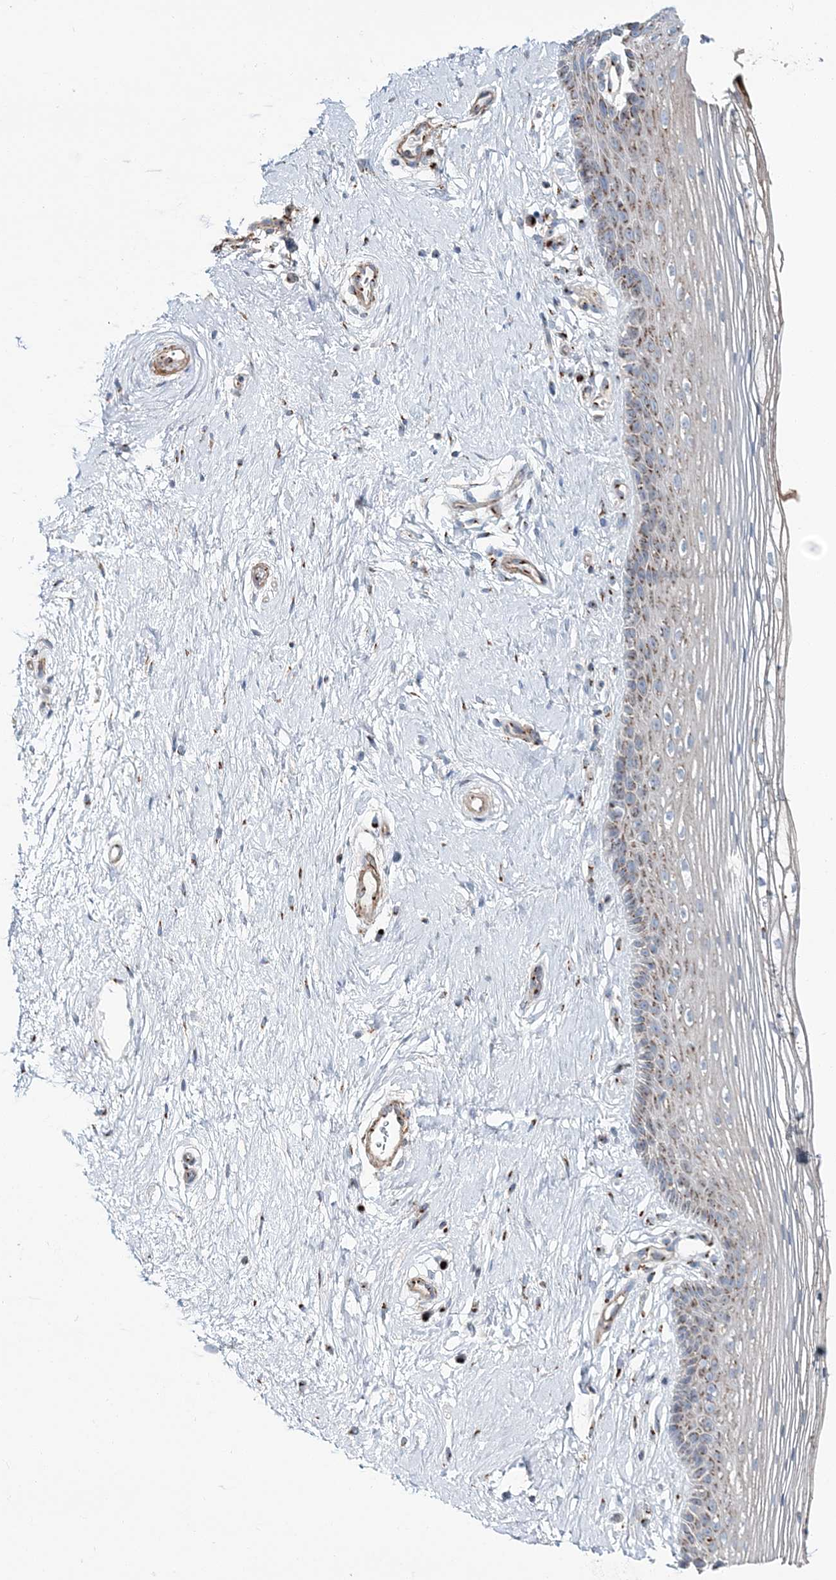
{"staining": {"intensity": "moderate", "quantity": "25%-75%", "location": "cytoplasmic/membranous"}, "tissue": "vagina", "cell_type": "Squamous epithelial cells", "image_type": "normal", "snomed": [{"axis": "morphology", "description": "Normal tissue, NOS"}, {"axis": "topography", "description": "Vagina"}], "caption": "This is a histology image of immunohistochemistry (IHC) staining of benign vagina, which shows moderate expression in the cytoplasmic/membranous of squamous epithelial cells.", "gene": "MAN1A2", "patient": {"sex": "female", "age": 46}}